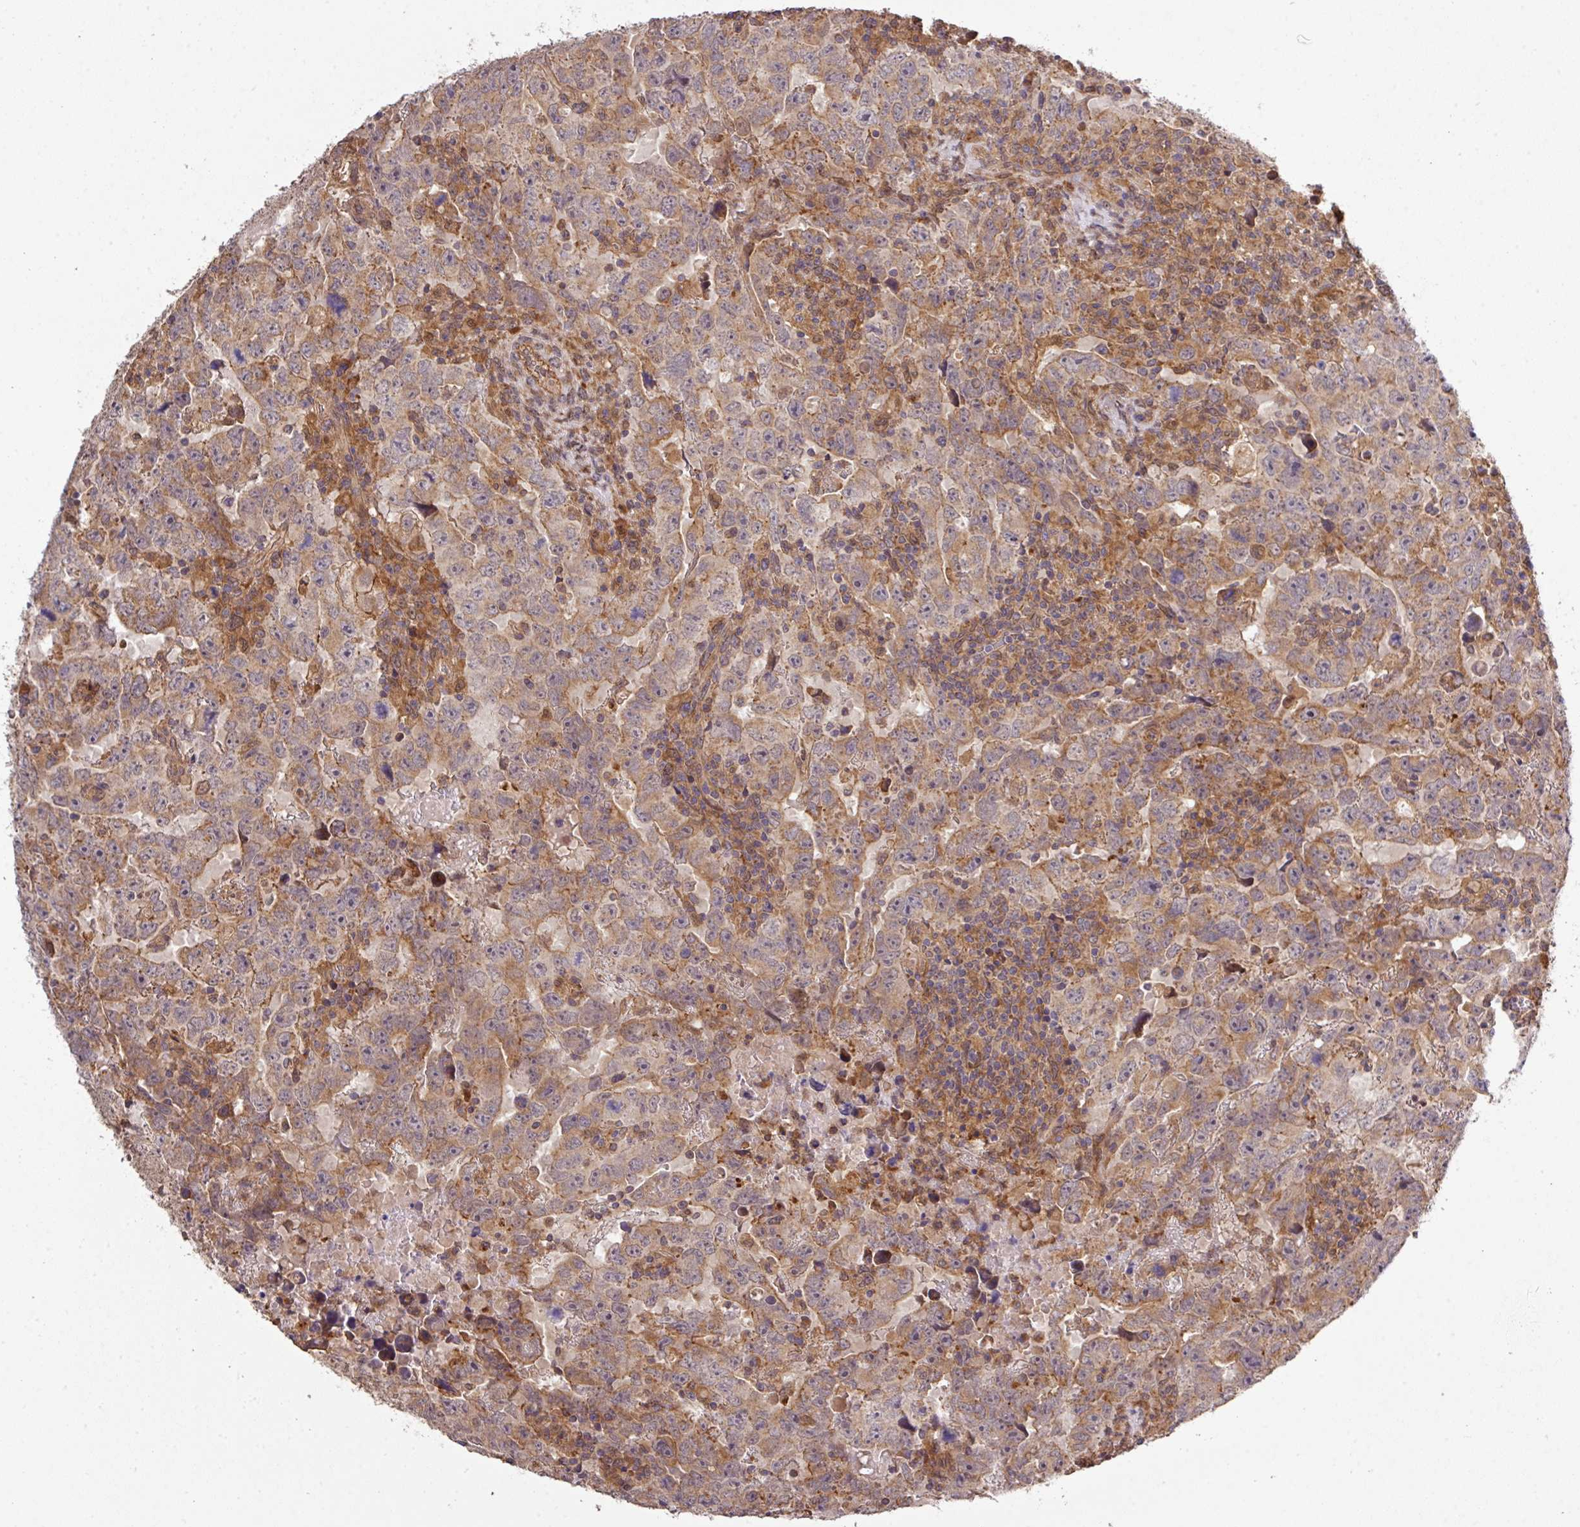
{"staining": {"intensity": "moderate", "quantity": "<25%", "location": "cytoplasmic/membranous"}, "tissue": "testis cancer", "cell_type": "Tumor cells", "image_type": "cancer", "snomed": [{"axis": "morphology", "description": "Carcinoma, Embryonal, NOS"}, {"axis": "topography", "description": "Testis"}], "caption": "Human testis cancer stained with a brown dye reveals moderate cytoplasmic/membranous positive positivity in approximately <25% of tumor cells.", "gene": "ARPIN", "patient": {"sex": "male", "age": 24}}